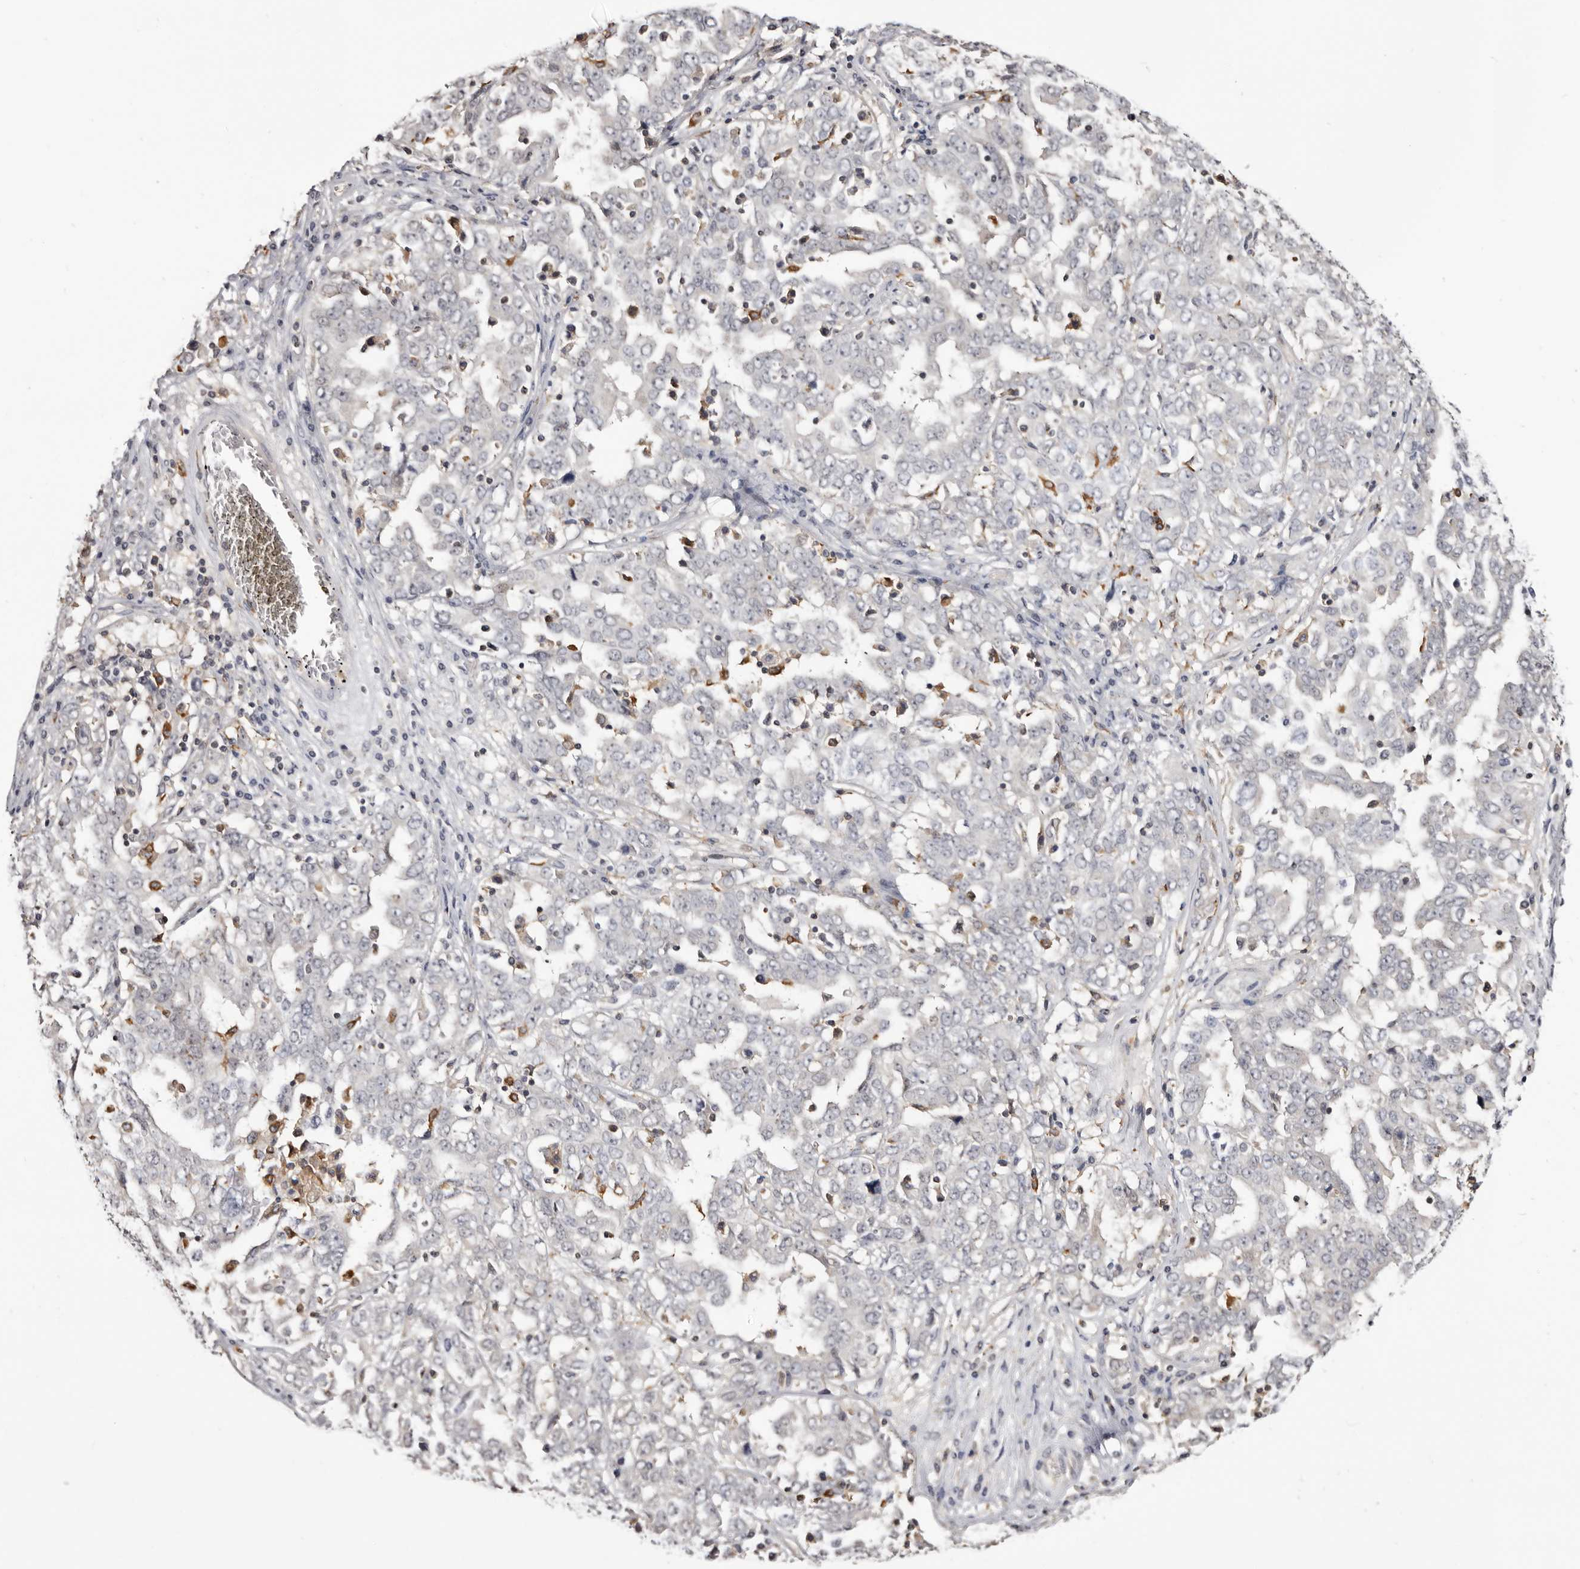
{"staining": {"intensity": "negative", "quantity": "none", "location": "none"}, "tissue": "ovarian cancer", "cell_type": "Tumor cells", "image_type": "cancer", "snomed": [{"axis": "morphology", "description": "Carcinoma, endometroid"}, {"axis": "topography", "description": "Ovary"}], "caption": "Immunohistochemistry of human ovarian cancer shows no positivity in tumor cells.", "gene": "TNNI1", "patient": {"sex": "female", "age": 62}}